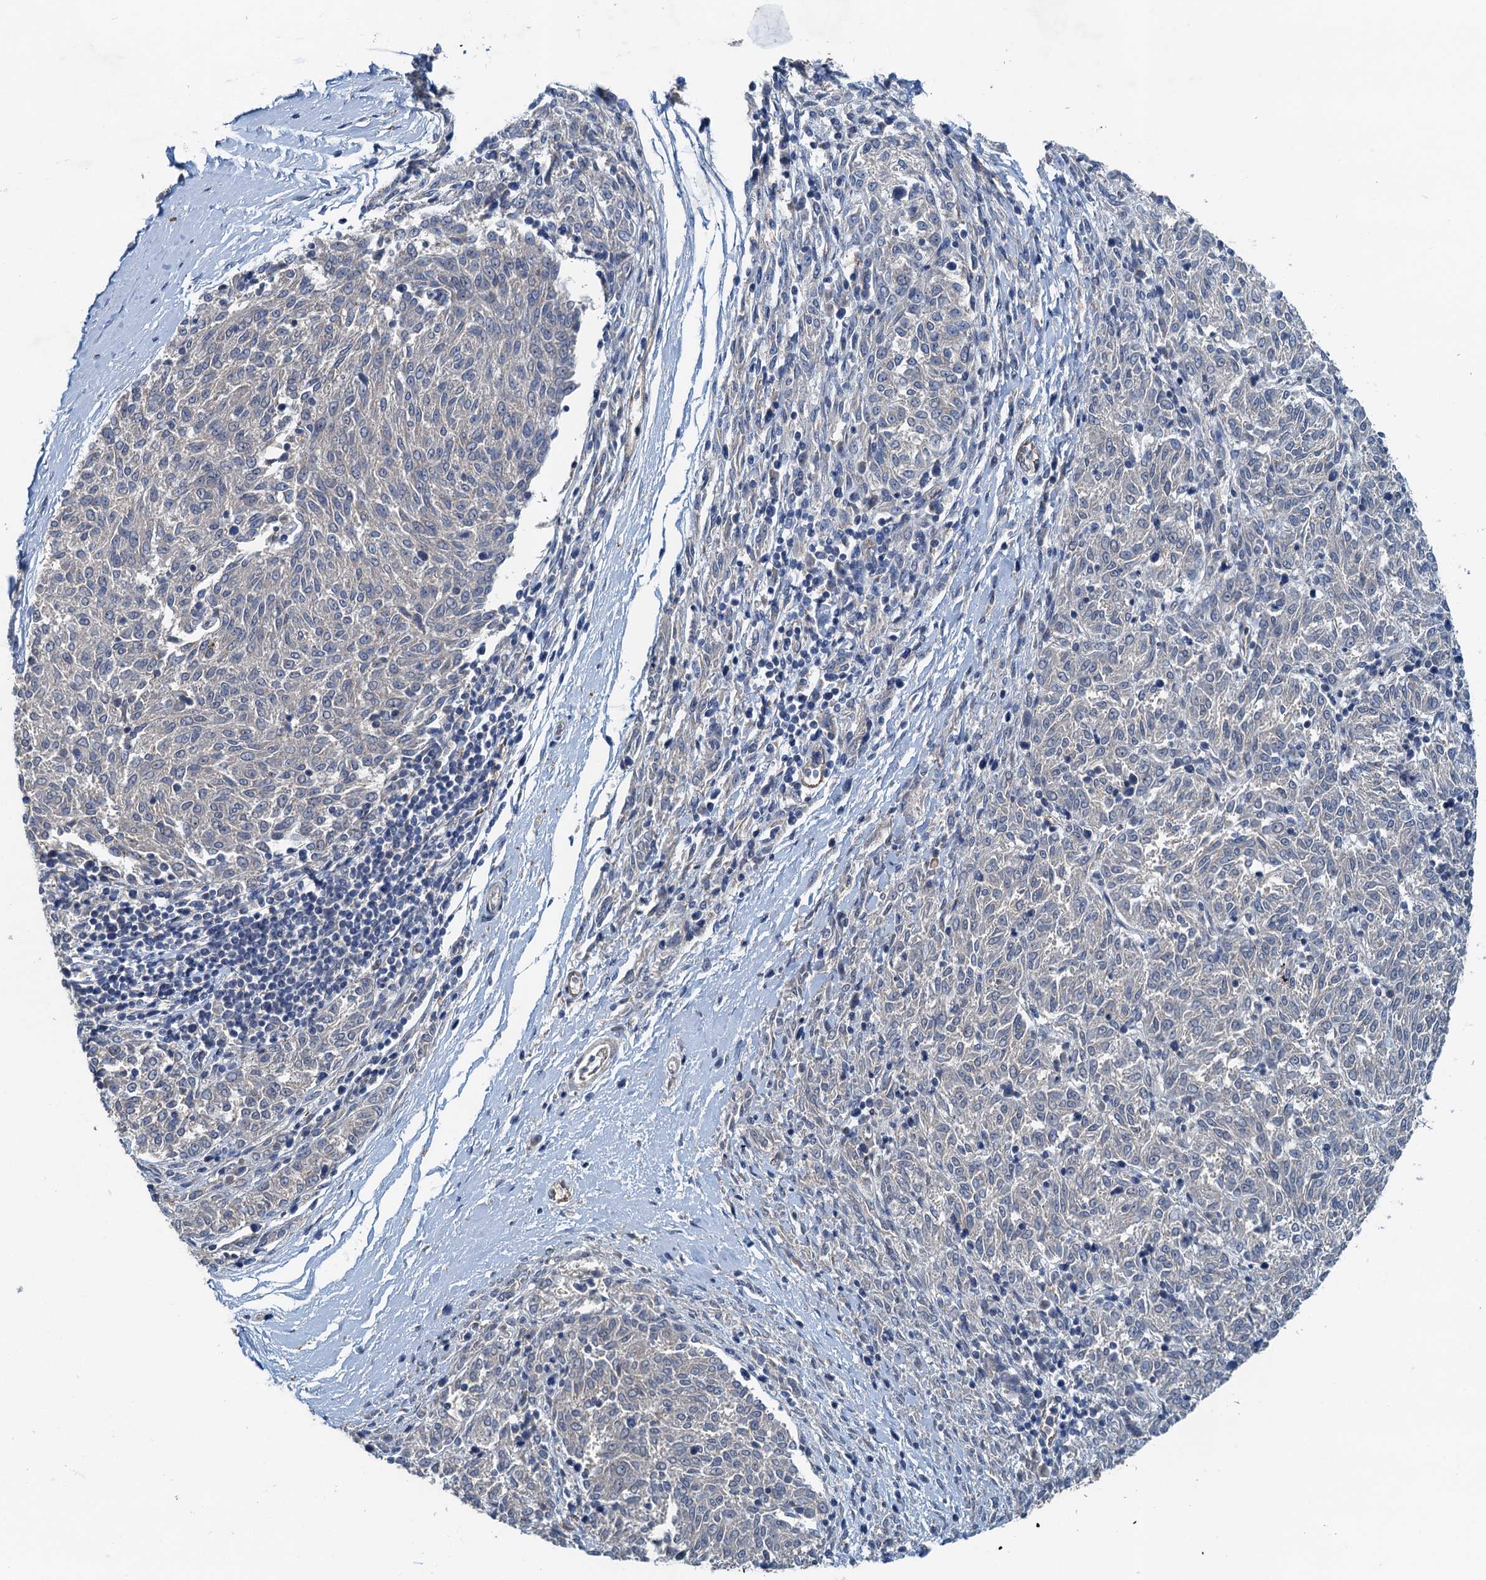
{"staining": {"intensity": "negative", "quantity": "none", "location": "none"}, "tissue": "melanoma", "cell_type": "Tumor cells", "image_type": "cancer", "snomed": [{"axis": "morphology", "description": "Malignant melanoma, NOS"}, {"axis": "topography", "description": "Skin"}], "caption": "IHC of melanoma reveals no staining in tumor cells. (Brightfield microscopy of DAB immunohistochemistry at high magnification).", "gene": "ZNF606", "patient": {"sex": "female", "age": 72}}